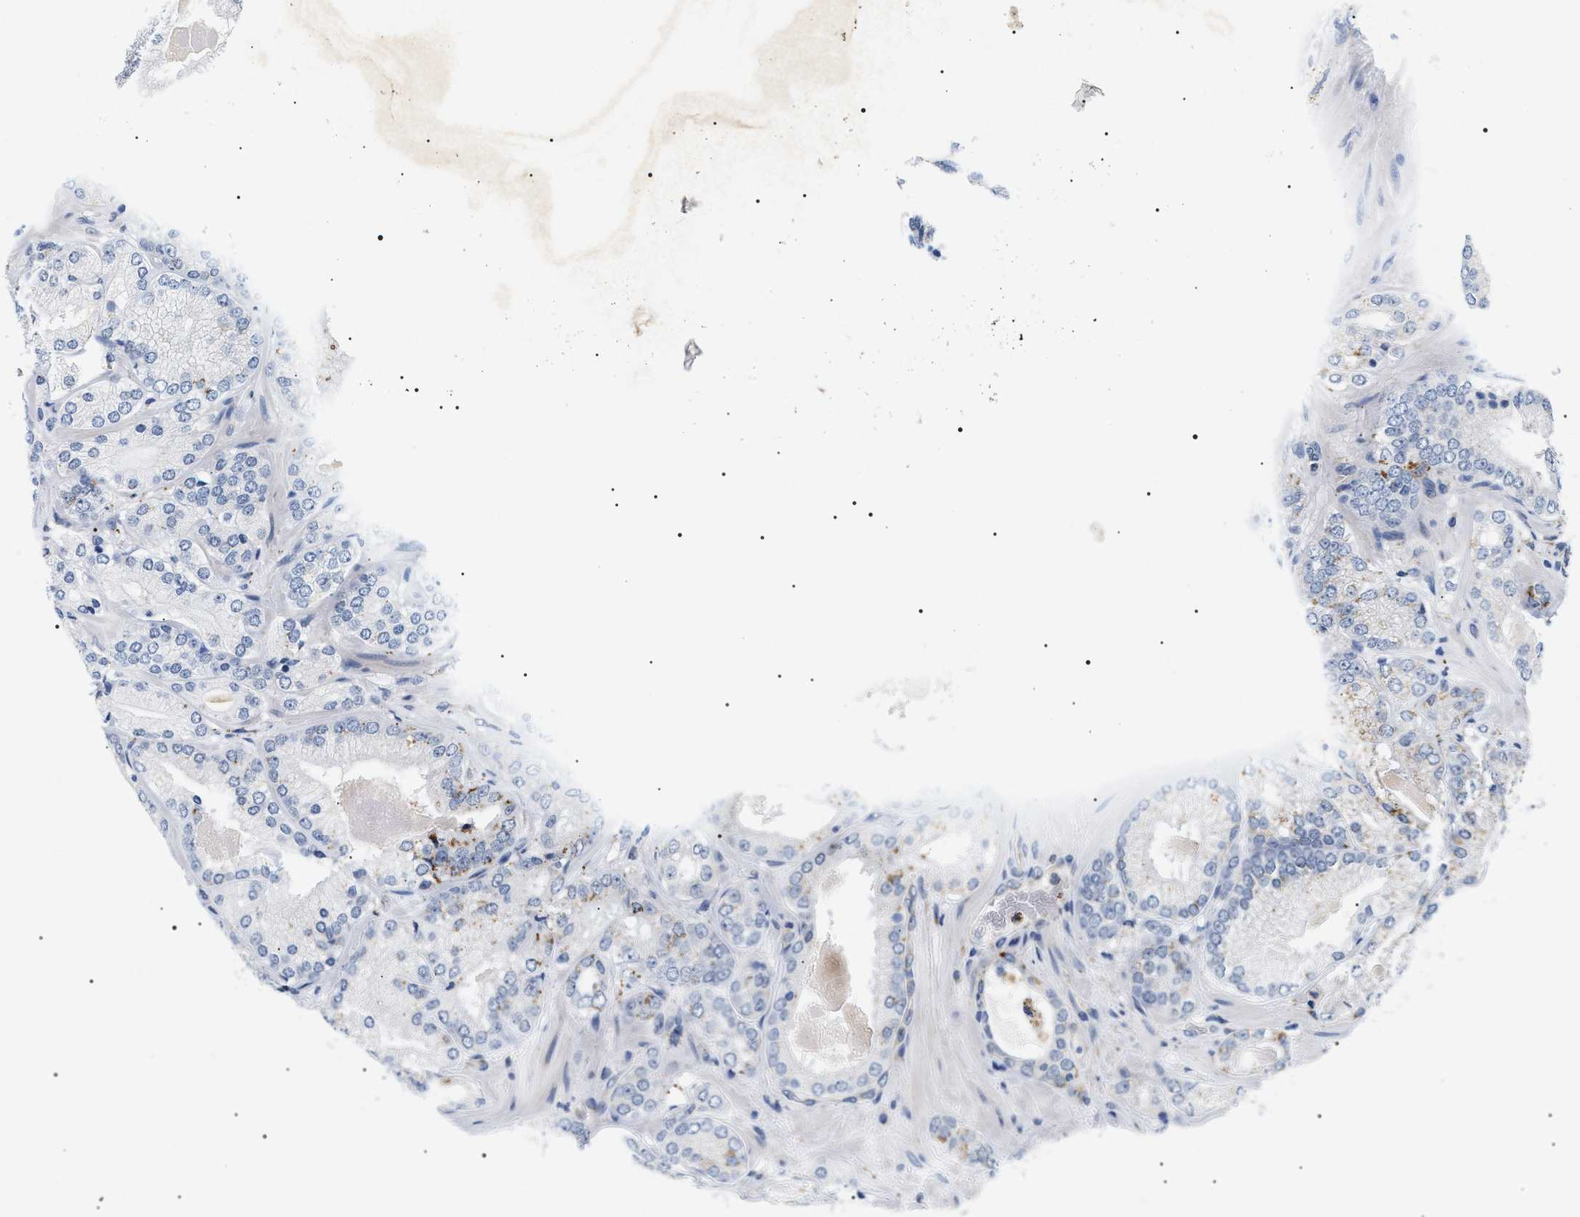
{"staining": {"intensity": "negative", "quantity": "none", "location": "none"}, "tissue": "prostate cancer", "cell_type": "Tumor cells", "image_type": "cancer", "snomed": [{"axis": "morphology", "description": "Adenocarcinoma, Low grade"}, {"axis": "topography", "description": "Prostate"}], "caption": "Tumor cells show no significant protein positivity in prostate adenocarcinoma (low-grade).", "gene": "HSD17B11", "patient": {"sex": "male", "age": 65}}